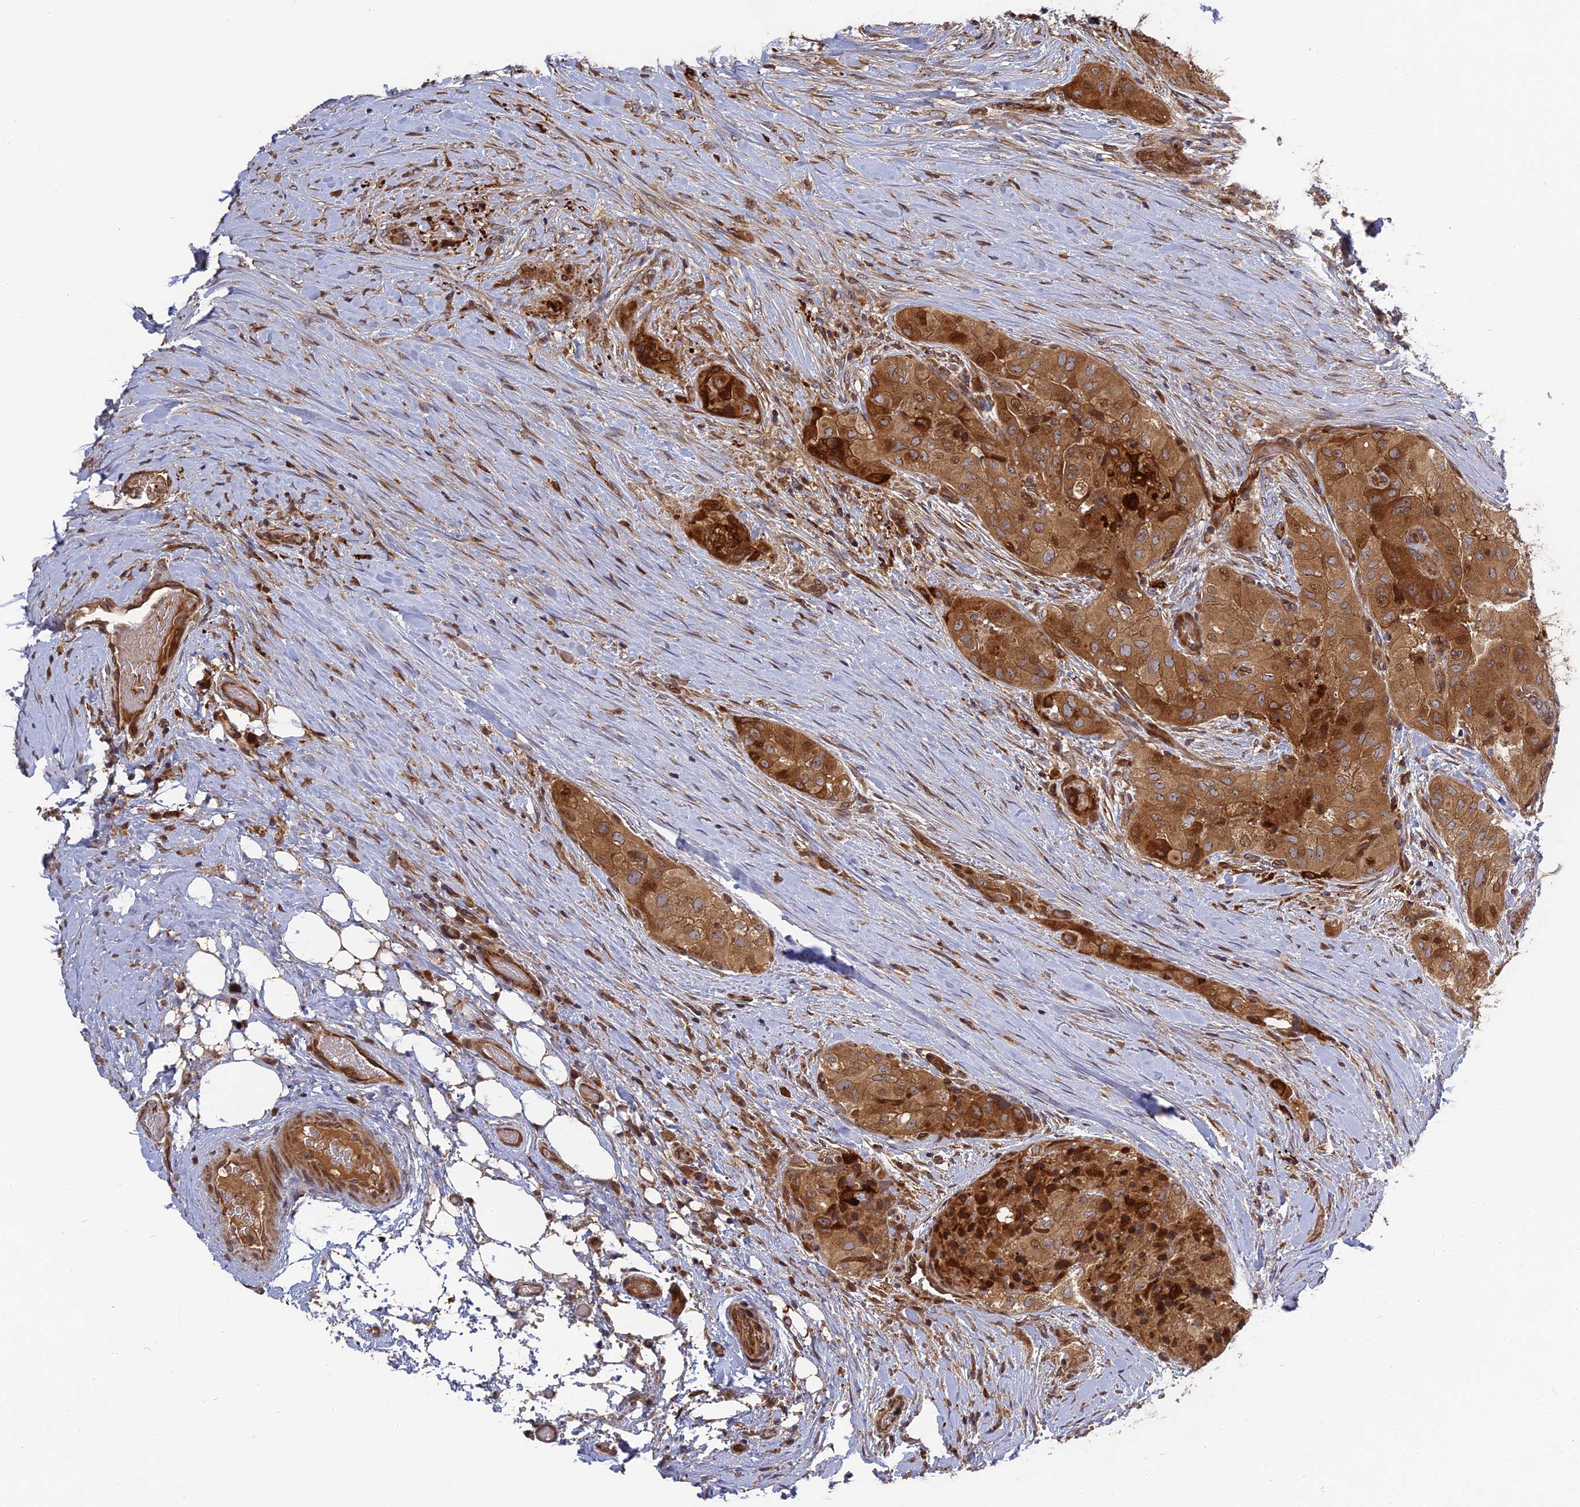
{"staining": {"intensity": "moderate", "quantity": ">75%", "location": "cytoplasmic/membranous"}, "tissue": "thyroid cancer", "cell_type": "Tumor cells", "image_type": "cancer", "snomed": [{"axis": "morphology", "description": "Papillary adenocarcinoma, NOS"}, {"axis": "topography", "description": "Thyroid gland"}], "caption": "Immunohistochemistry staining of thyroid cancer, which displays medium levels of moderate cytoplasmic/membranous staining in approximately >75% of tumor cells indicating moderate cytoplasmic/membranous protein positivity. The staining was performed using DAB (3,3'-diaminobenzidine) (brown) for protein detection and nuclei were counterstained in hematoxylin (blue).", "gene": "TMUB2", "patient": {"sex": "female", "age": 59}}